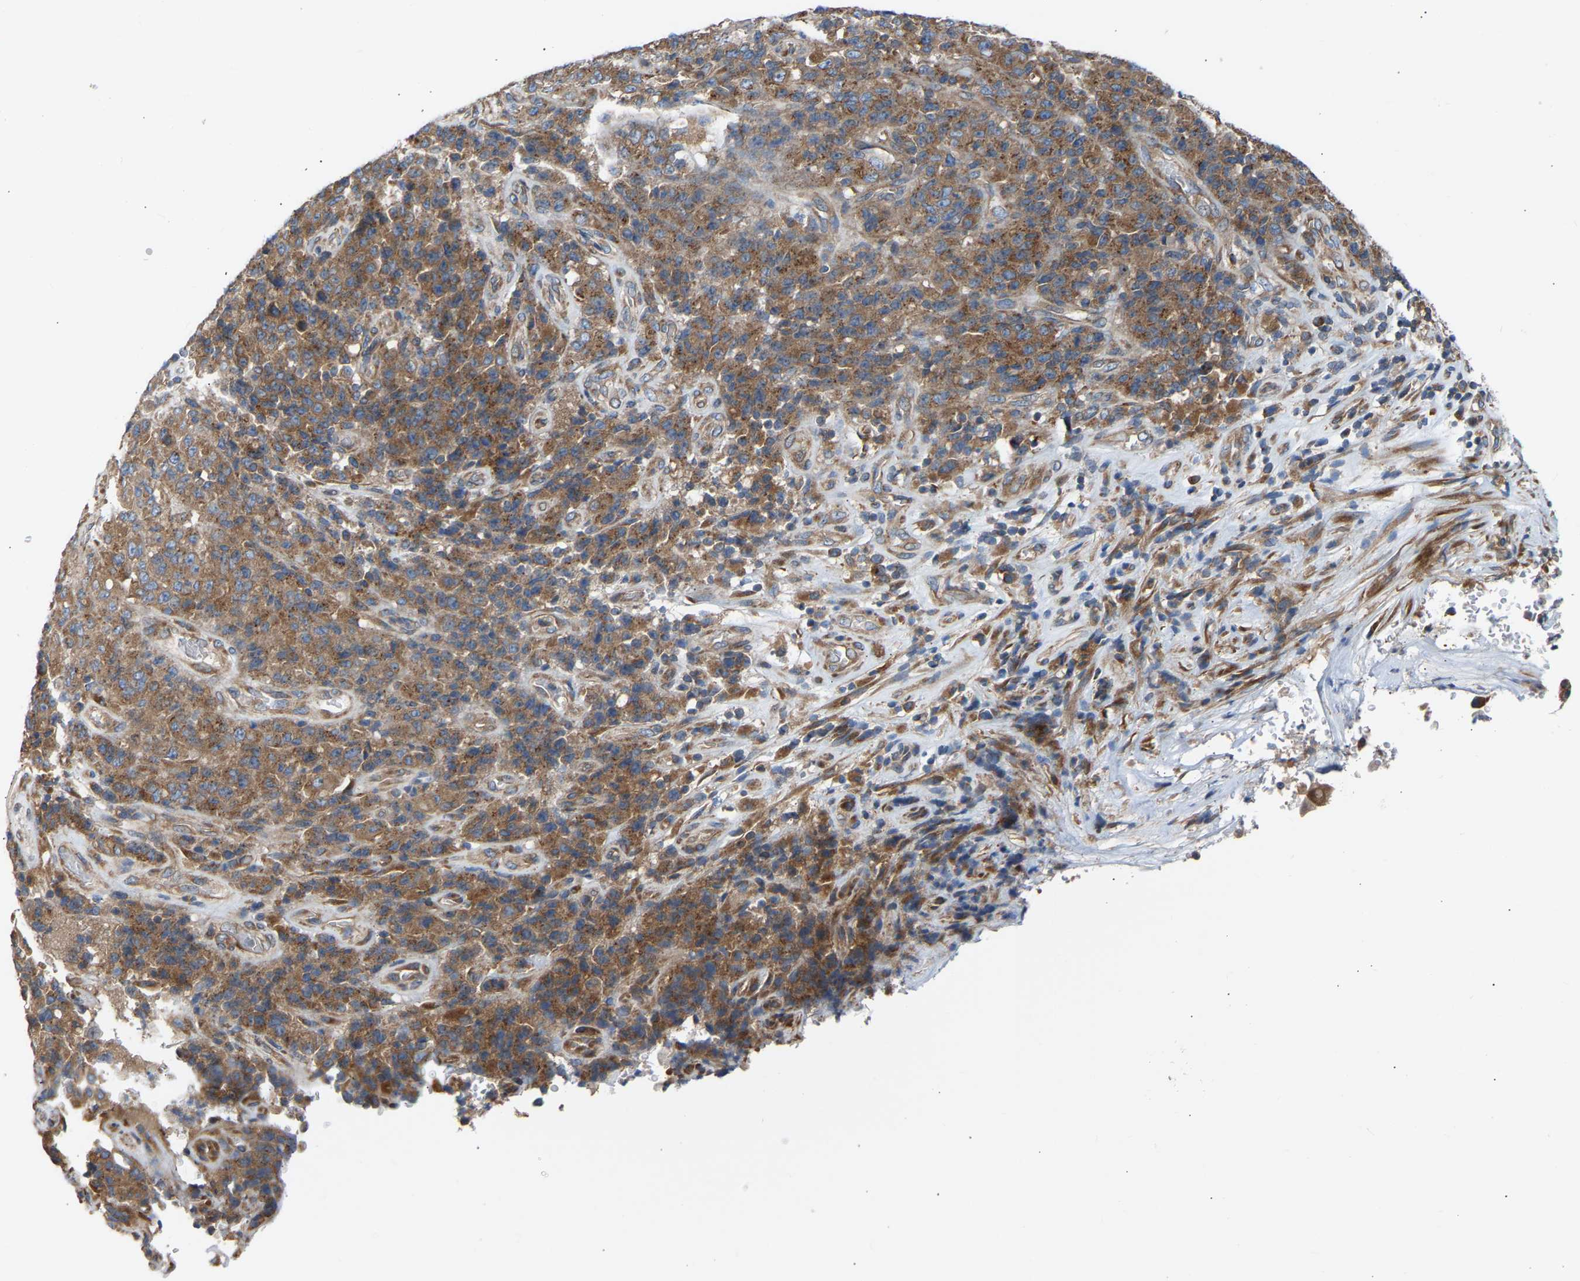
{"staining": {"intensity": "moderate", "quantity": ">75%", "location": "cytoplasmic/membranous"}, "tissue": "stomach cancer", "cell_type": "Tumor cells", "image_type": "cancer", "snomed": [{"axis": "morphology", "description": "Adenocarcinoma, NOS"}, {"axis": "topography", "description": "Stomach"}], "caption": "A medium amount of moderate cytoplasmic/membranous positivity is seen in about >75% of tumor cells in adenocarcinoma (stomach) tissue.", "gene": "GCN1", "patient": {"sex": "female", "age": 73}}